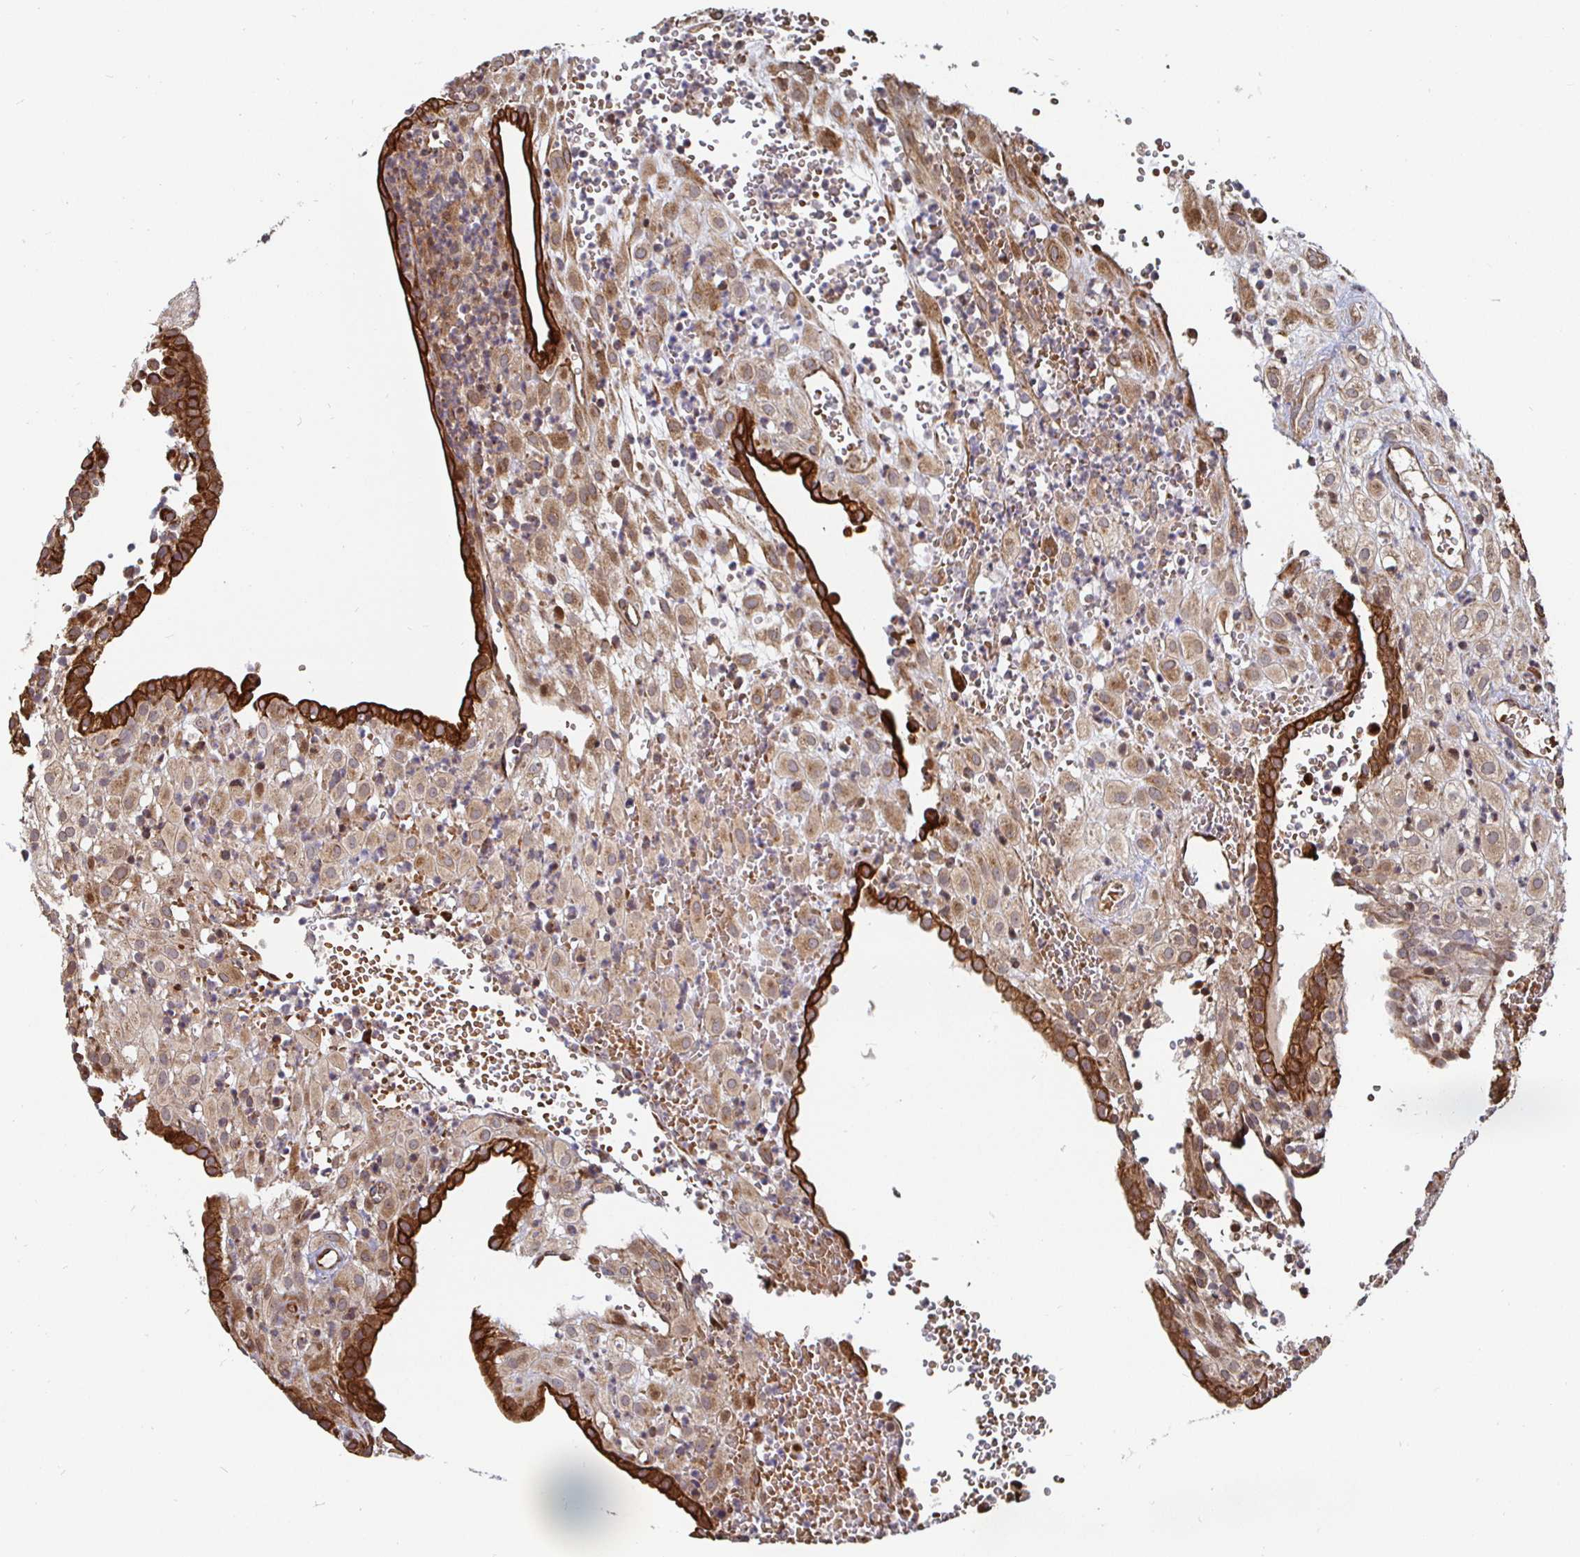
{"staining": {"intensity": "weak", "quantity": ">75%", "location": "cytoplasmic/membranous"}, "tissue": "placenta", "cell_type": "Decidual cells", "image_type": "normal", "snomed": [{"axis": "morphology", "description": "Normal tissue, NOS"}, {"axis": "topography", "description": "Placenta"}], "caption": "Protein expression analysis of normal placenta reveals weak cytoplasmic/membranous positivity in about >75% of decidual cells.", "gene": "TBKBP1", "patient": {"sex": "female", "age": 24}}